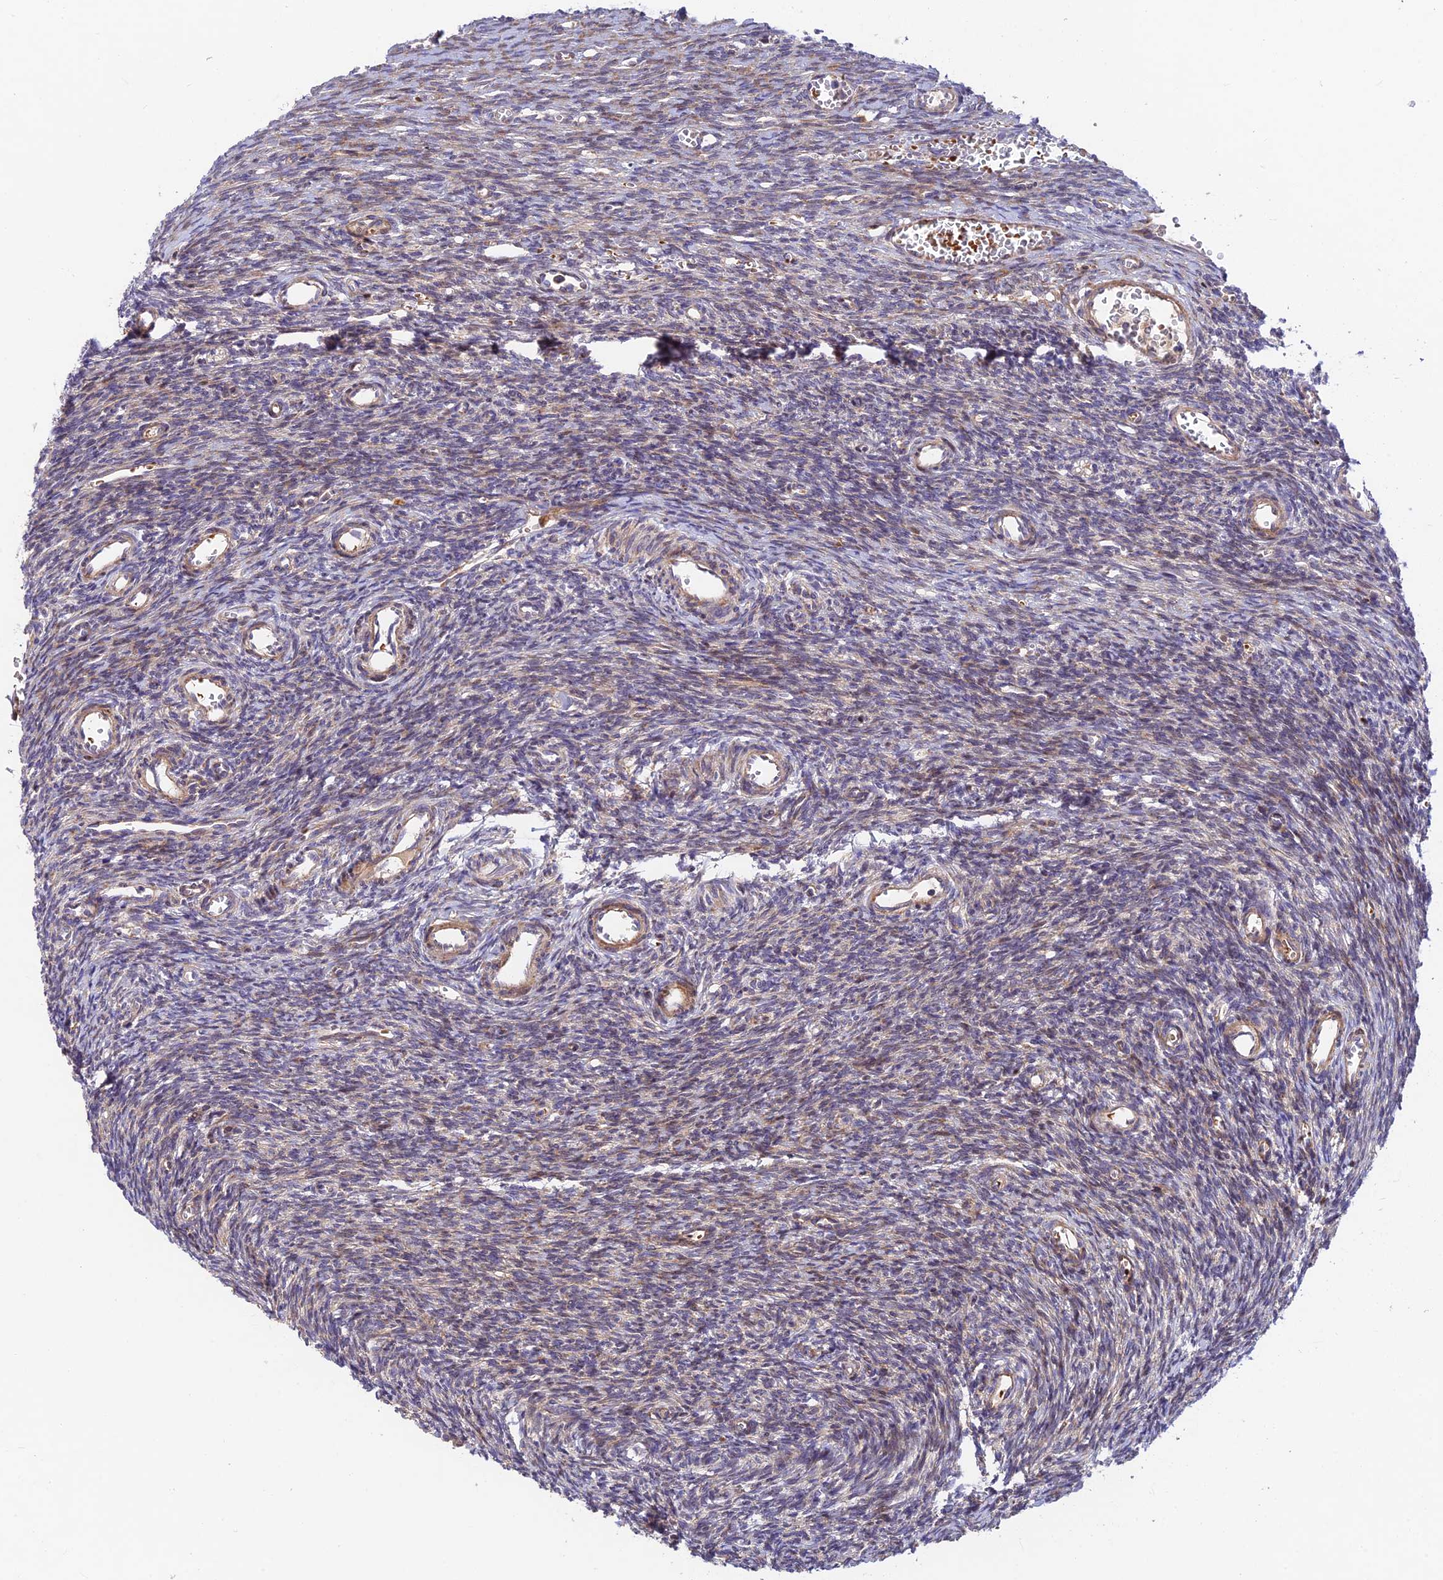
{"staining": {"intensity": "negative", "quantity": "none", "location": "none"}, "tissue": "ovary", "cell_type": "Ovarian stroma cells", "image_type": "normal", "snomed": [{"axis": "morphology", "description": "Normal tissue, NOS"}, {"axis": "topography", "description": "Ovary"}], "caption": "This image is of benign ovary stained with IHC to label a protein in brown with the nuclei are counter-stained blue. There is no positivity in ovarian stroma cells.", "gene": "FUOM", "patient": {"sex": "female", "age": 39}}